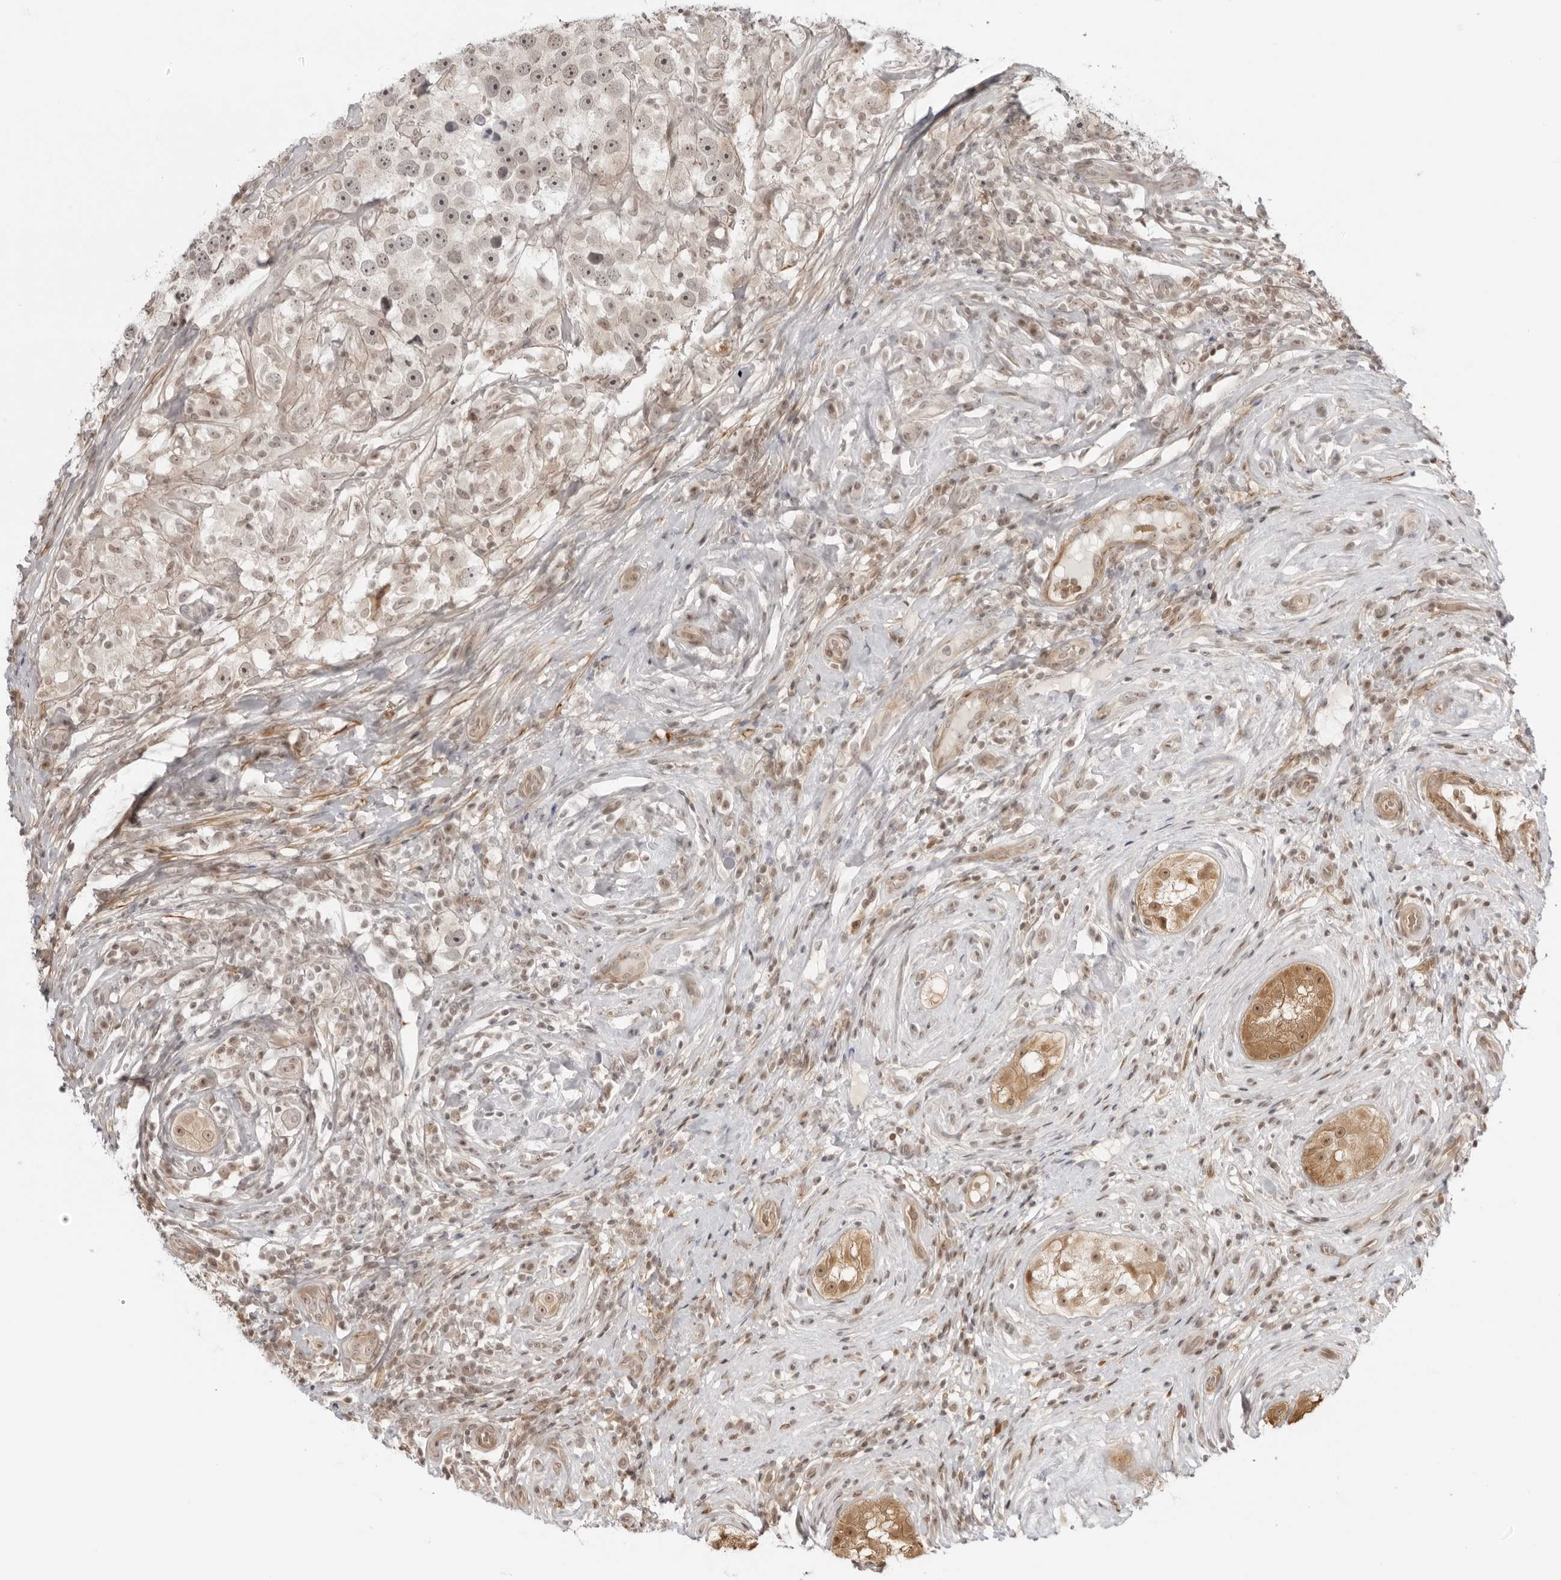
{"staining": {"intensity": "weak", "quantity": ">75%", "location": "nuclear"}, "tissue": "testis cancer", "cell_type": "Tumor cells", "image_type": "cancer", "snomed": [{"axis": "morphology", "description": "Seminoma, NOS"}, {"axis": "topography", "description": "Testis"}], "caption": "Tumor cells reveal low levels of weak nuclear positivity in about >75% of cells in human testis seminoma.", "gene": "RNF146", "patient": {"sex": "male", "age": 49}}